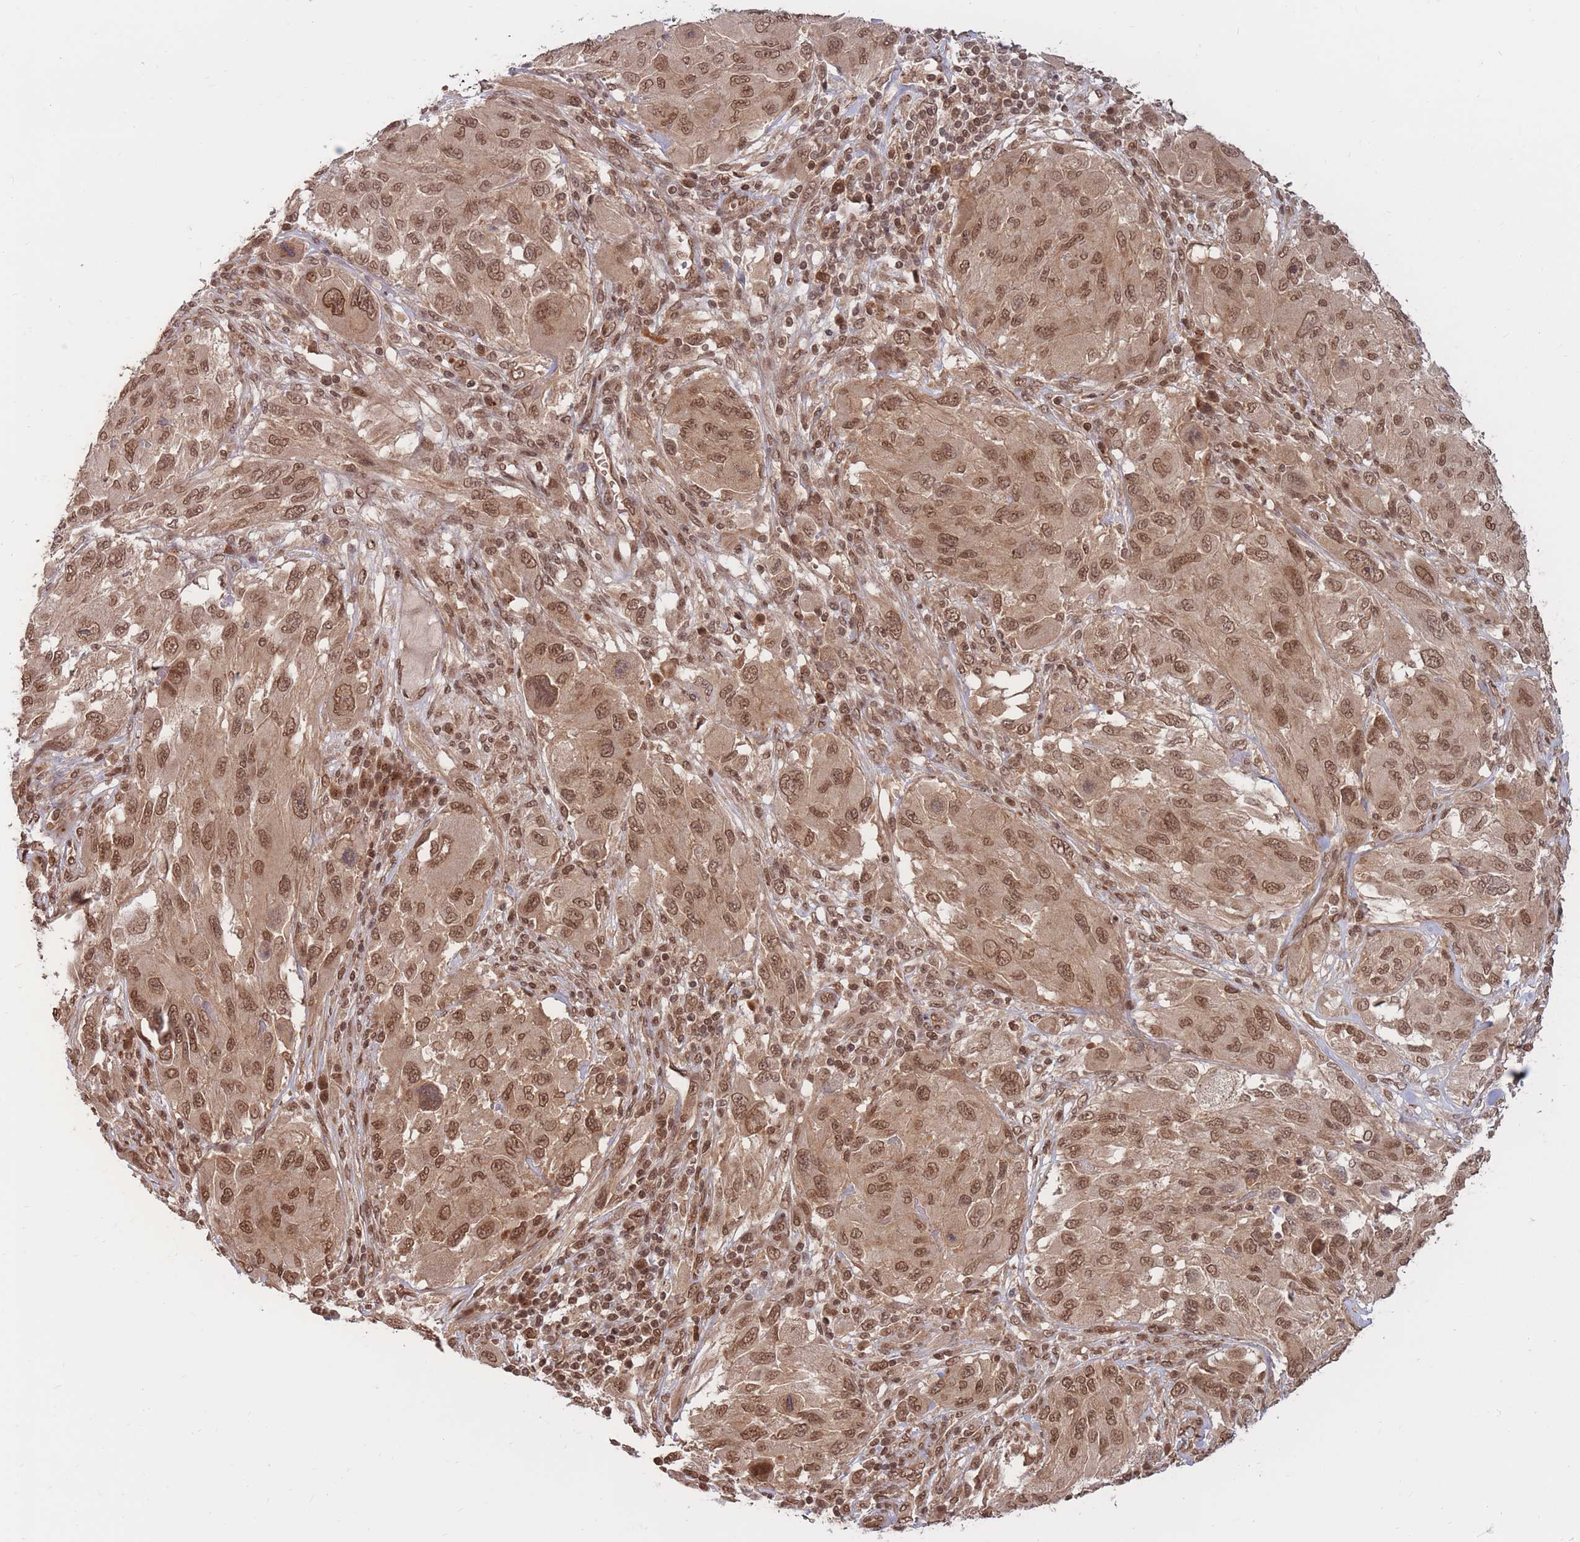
{"staining": {"intensity": "moderate", "quantity": ">75%", "location": "cytoplasmic/membranous,nuclear"}, "tissue": "melanoma", "cell_type": "Tumor cells", "image_type": "cancer", "snomed": [{"axis": "morphology", "description": "Malignant melanoma, NOS"}, {"axis": "topography", "description": "Skin"}], "caption": "Melanoma stained with a brown dye displays moderate cytoplasmic/membranous and nuclear positive expression in approximately >75% of tumor cells.", "gene": "SRA1", "patient": {"sex": "female", "age": 91}}